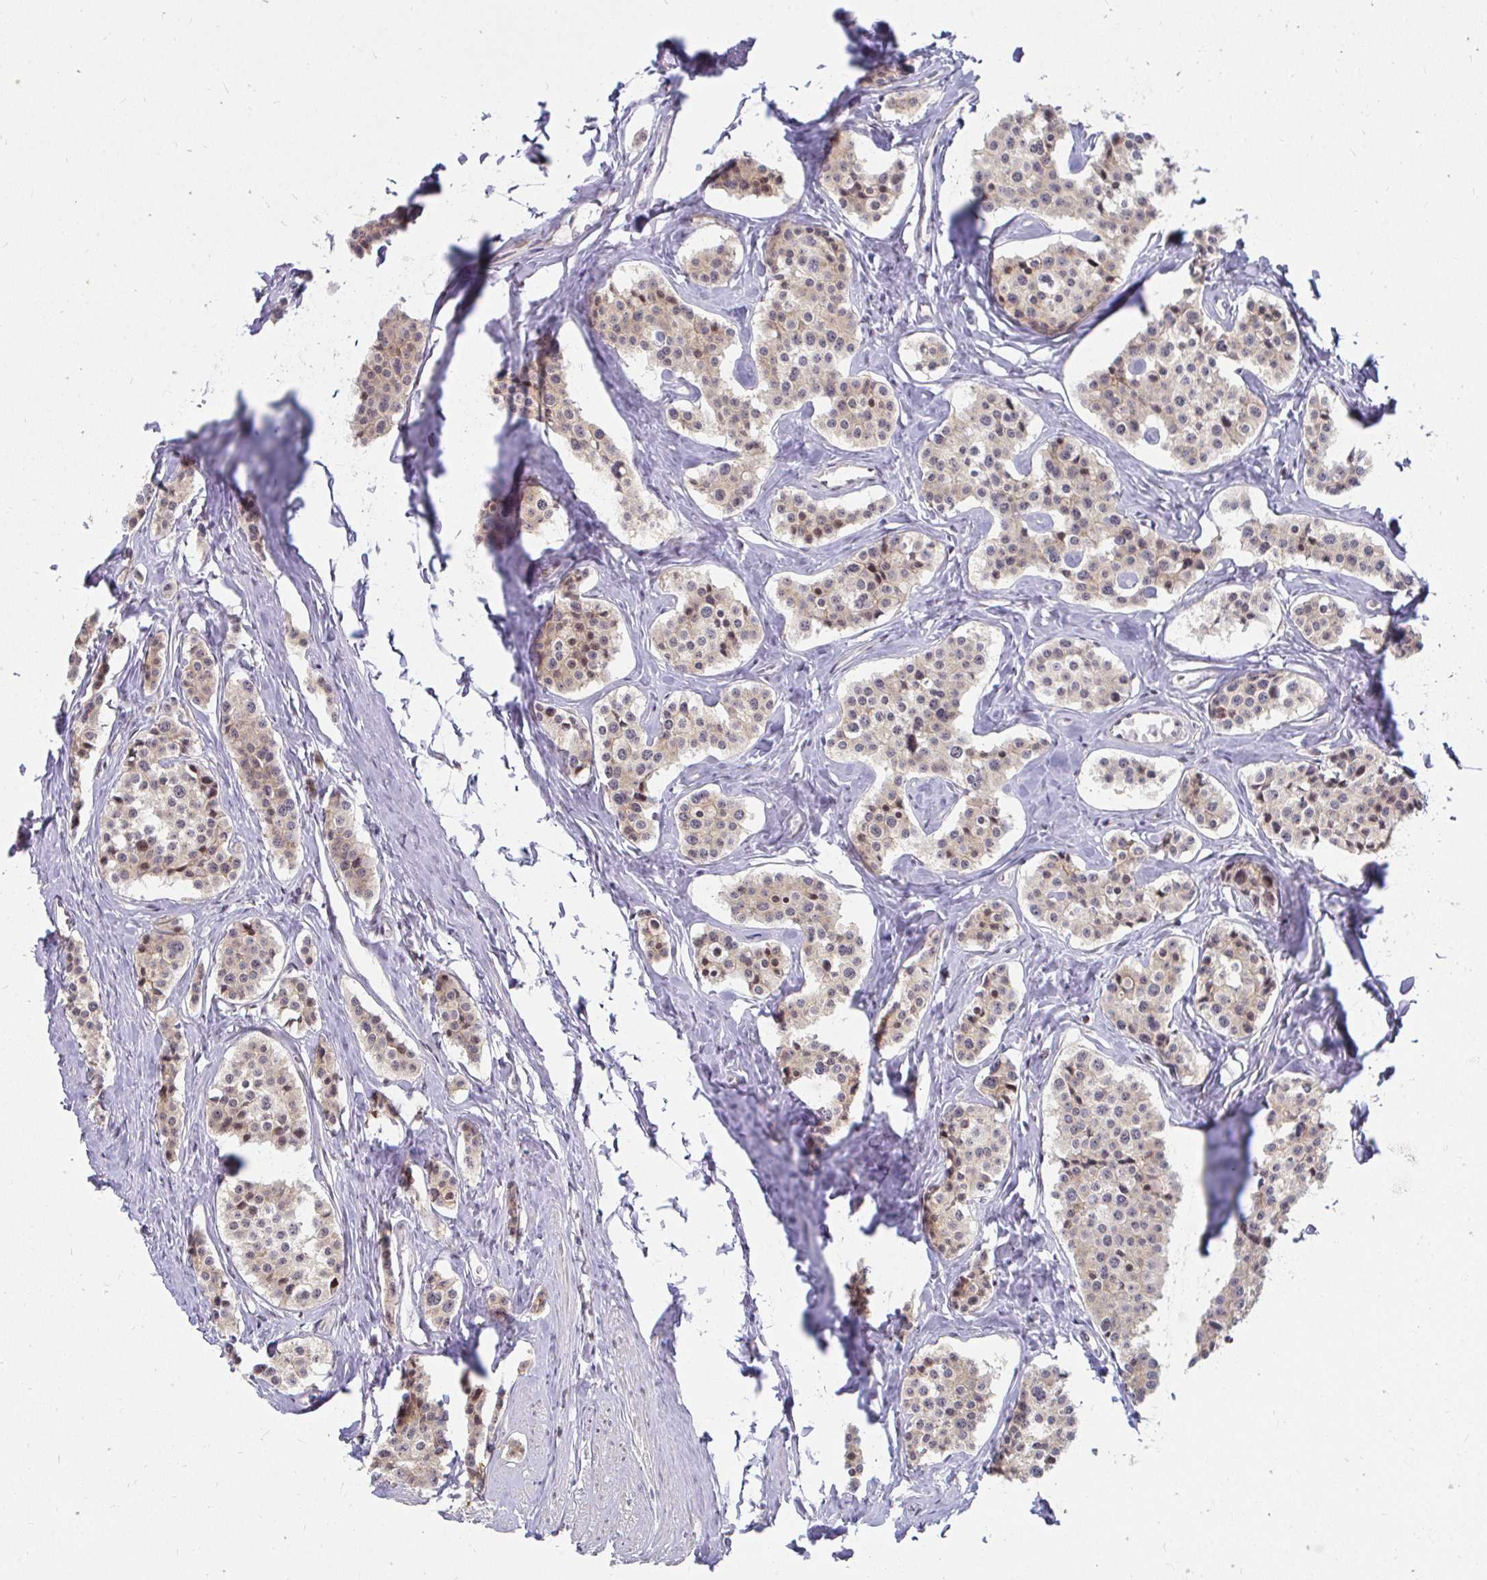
{"staining": {"intensity": "weak", "quantity": "25%-75%", "location": "cytoplasmic/membranous,nuclear"}, "tissue": "carcinoid", "cell_type": "Tumor cells", "image_type": "cancer", "snomed": [{"axis": "morphology", "description": "Carcinoid, malignant, NOS"}, {"axis": "topography", "description": "Small intestine"}], "caption": "A brown stain shows weak cytoplasmic/membranous and nuclear expression of a protein in carcinoid tumor cells.", "gene": "ANK3", "patient": {"sex": "male", "age": 60}}